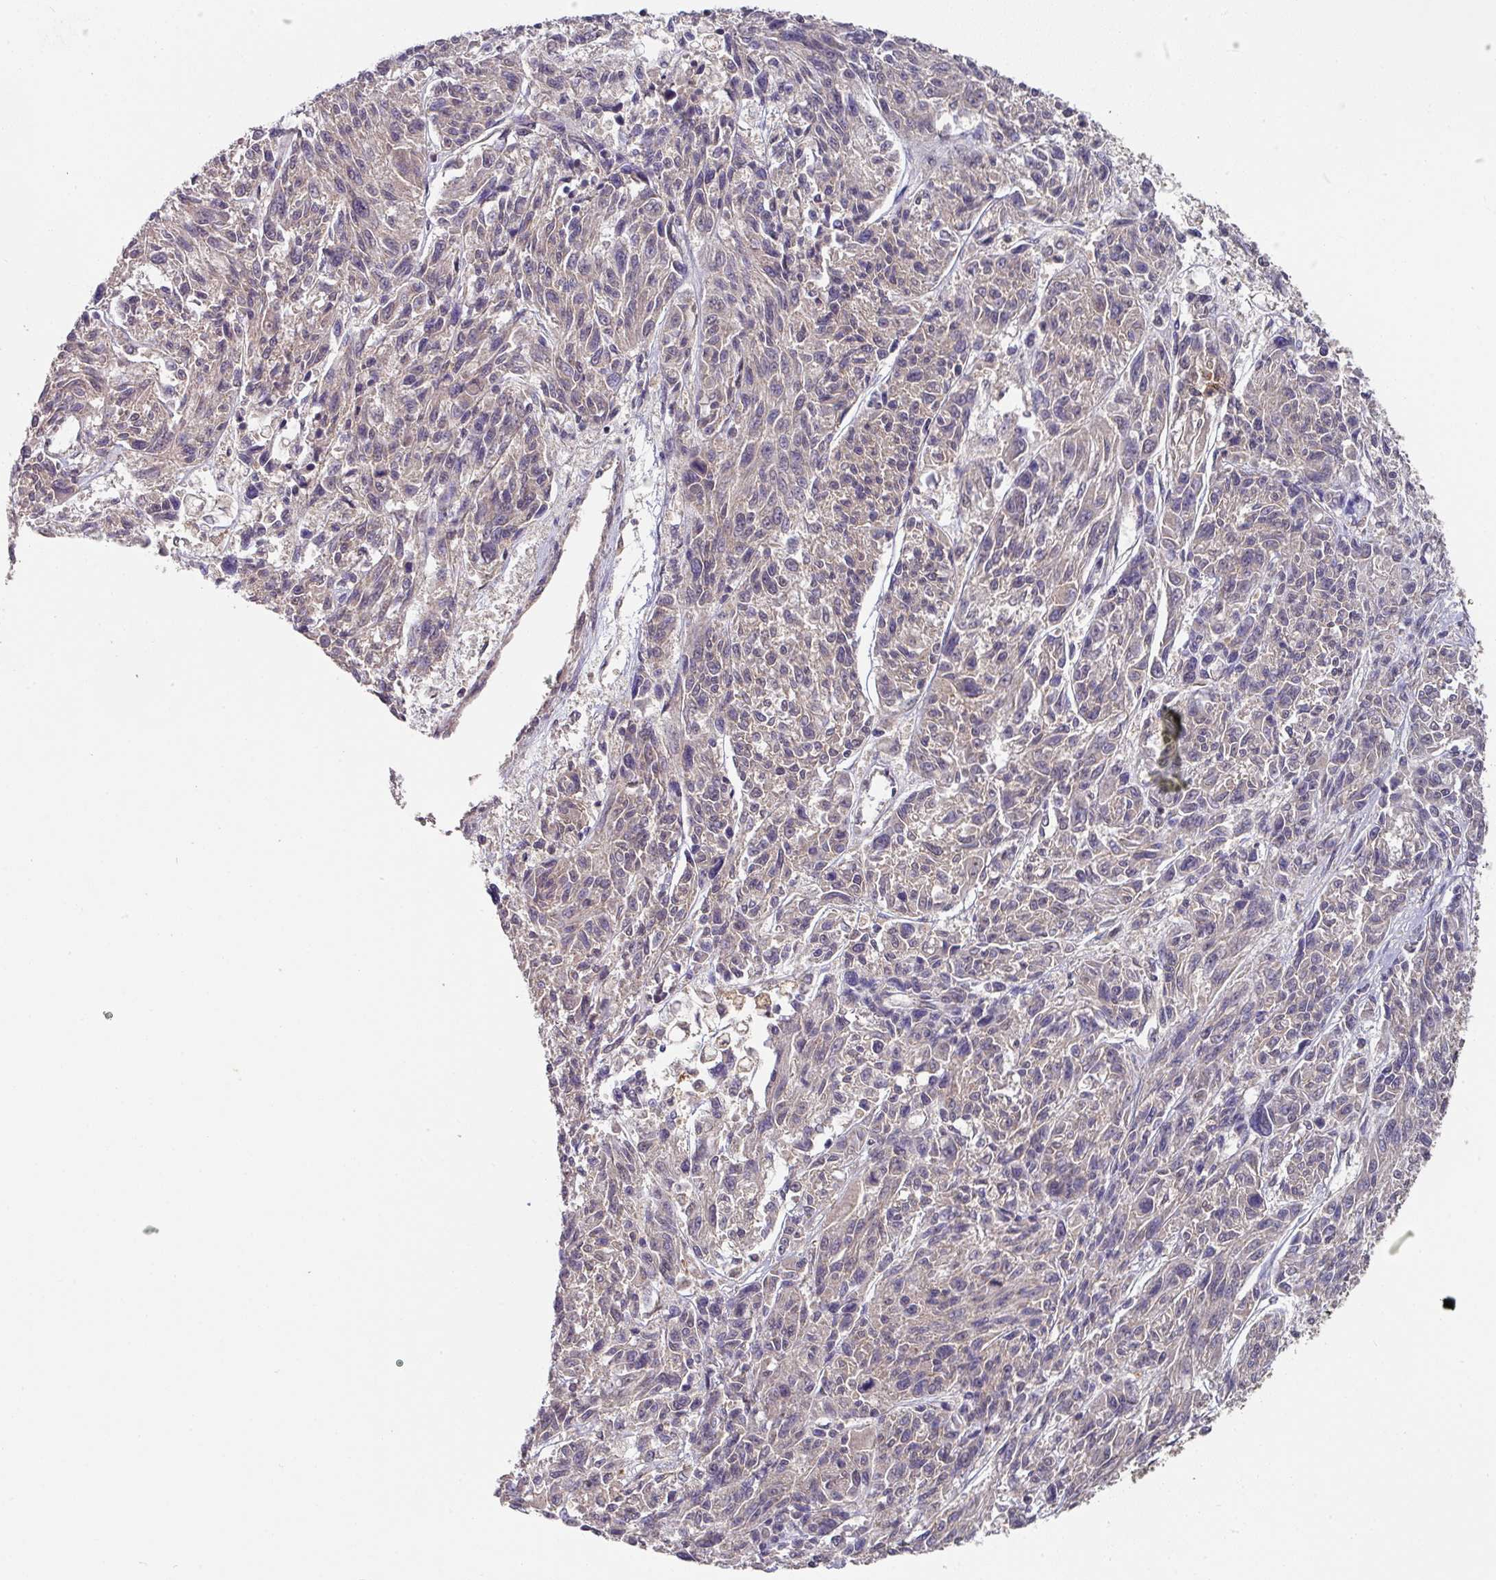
{"staining": {"intensity": "weak", "quantity": "<25%", "location": "cytoplasmic/membranous"}, "tissue": "melanoma", "cell_type": "Tumor cells", "image_type": "cancer", "snomed": [{"axis": "morphology", "description": "Malignant melanoma, NOS"}, {"axis": "topography", "description": "Skin"}], "caption": "There is no significant expression in tumor cells of melanoma.", "gene": "EXTL3", "patient": {"sex": "male", "age": 53}}